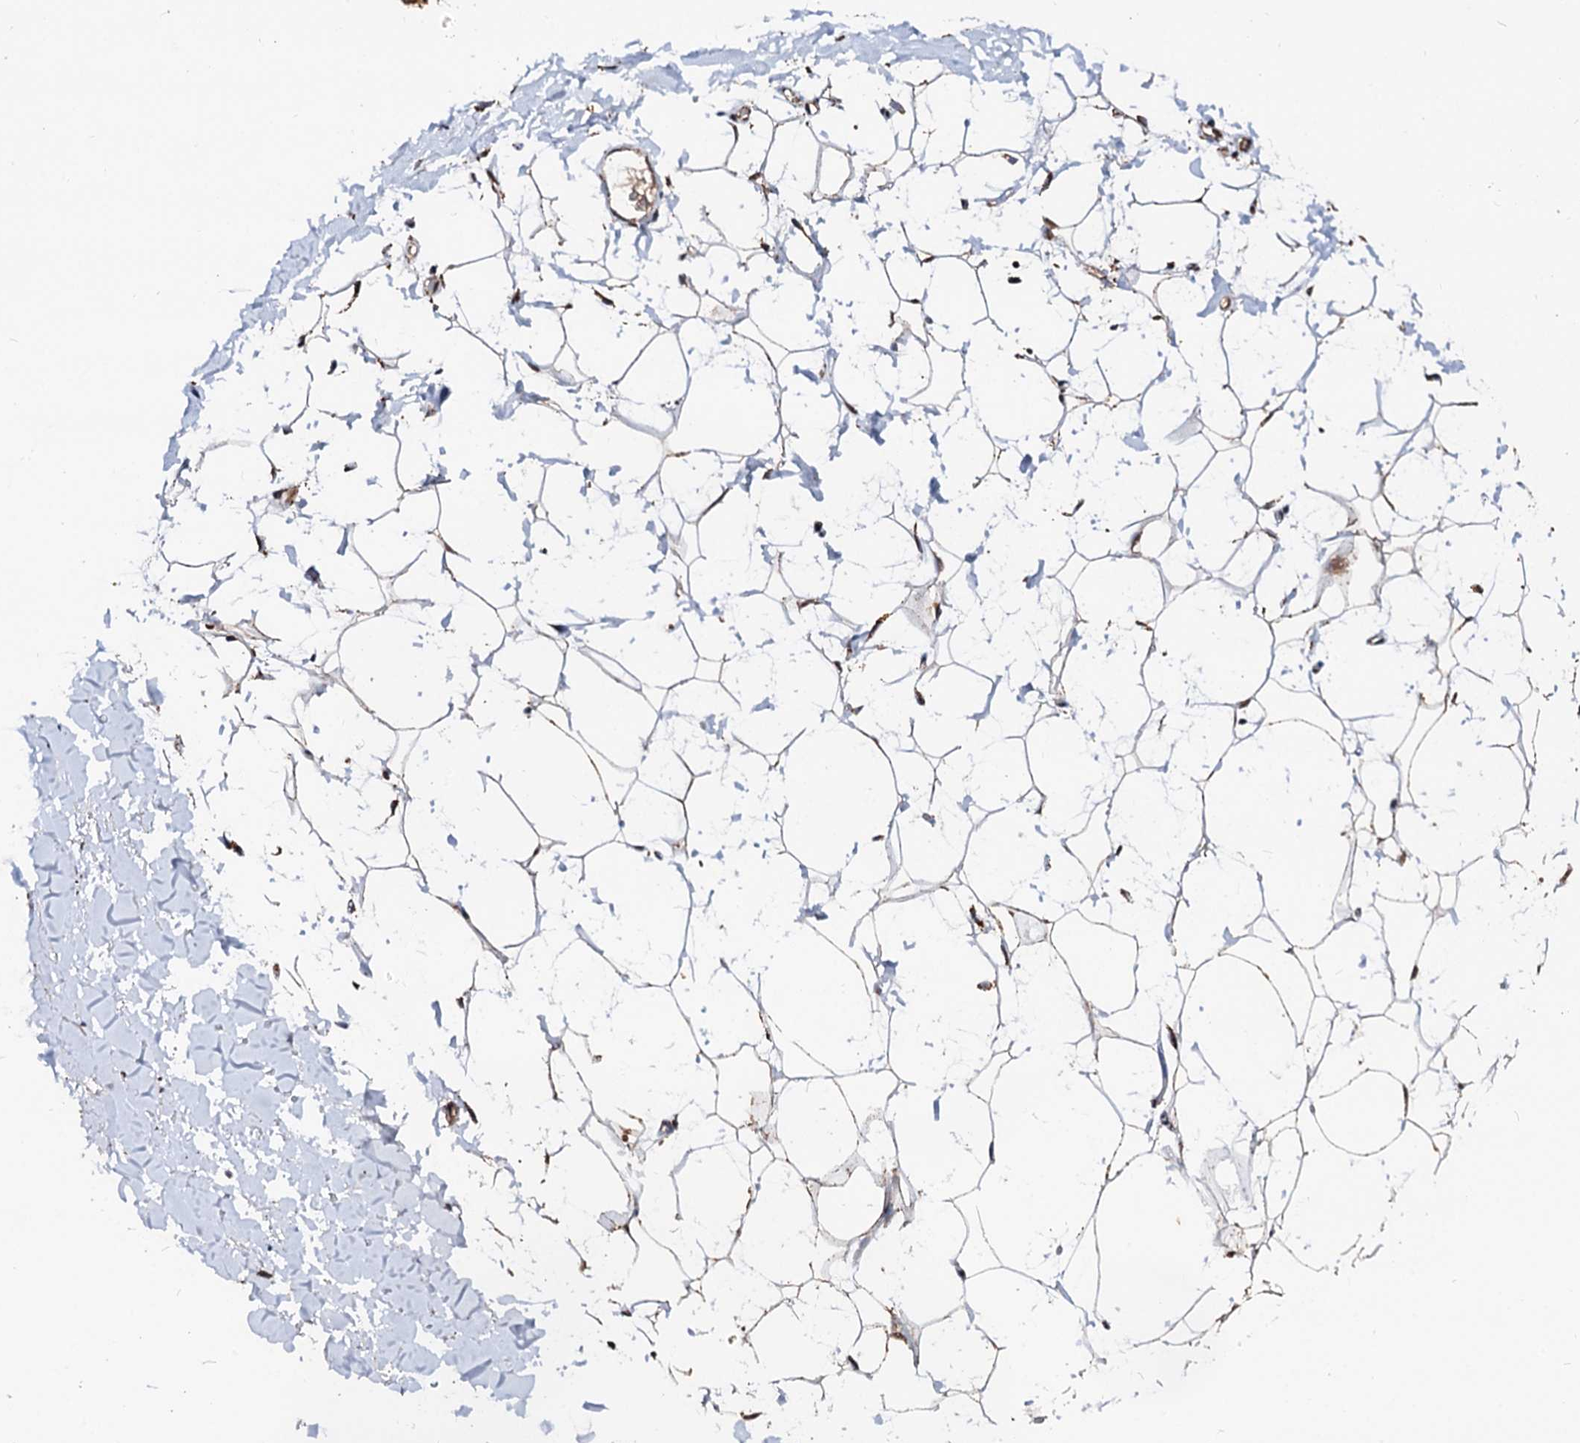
{"staining": {"intensity": "moderate", "quantity": ">75%", "location": "cytoplasmic/membranous"}, "tissue": "adipose tissue", "cell_type": "Adipocytes", "image_type": "normal", "snomed": [{"axis": "morphology", "description": "Normal tissue, NOS"}, {"axis": "topography", "description": "Breast"}], "caption": "Immunohistochemical staining of unremarkable human adipose tissue shows moderate cytoplasmic/membranous protein expression in approximately >75% of adipocytes. The staining is performed using DAB (3,3'-diaminobenzidine) brown chromogen to label protein expression. The nuclei are counter-stained blue using hematoxylin.", "gene": "SECISBP2L", "patient": {"sex": "female", "age": 26}}